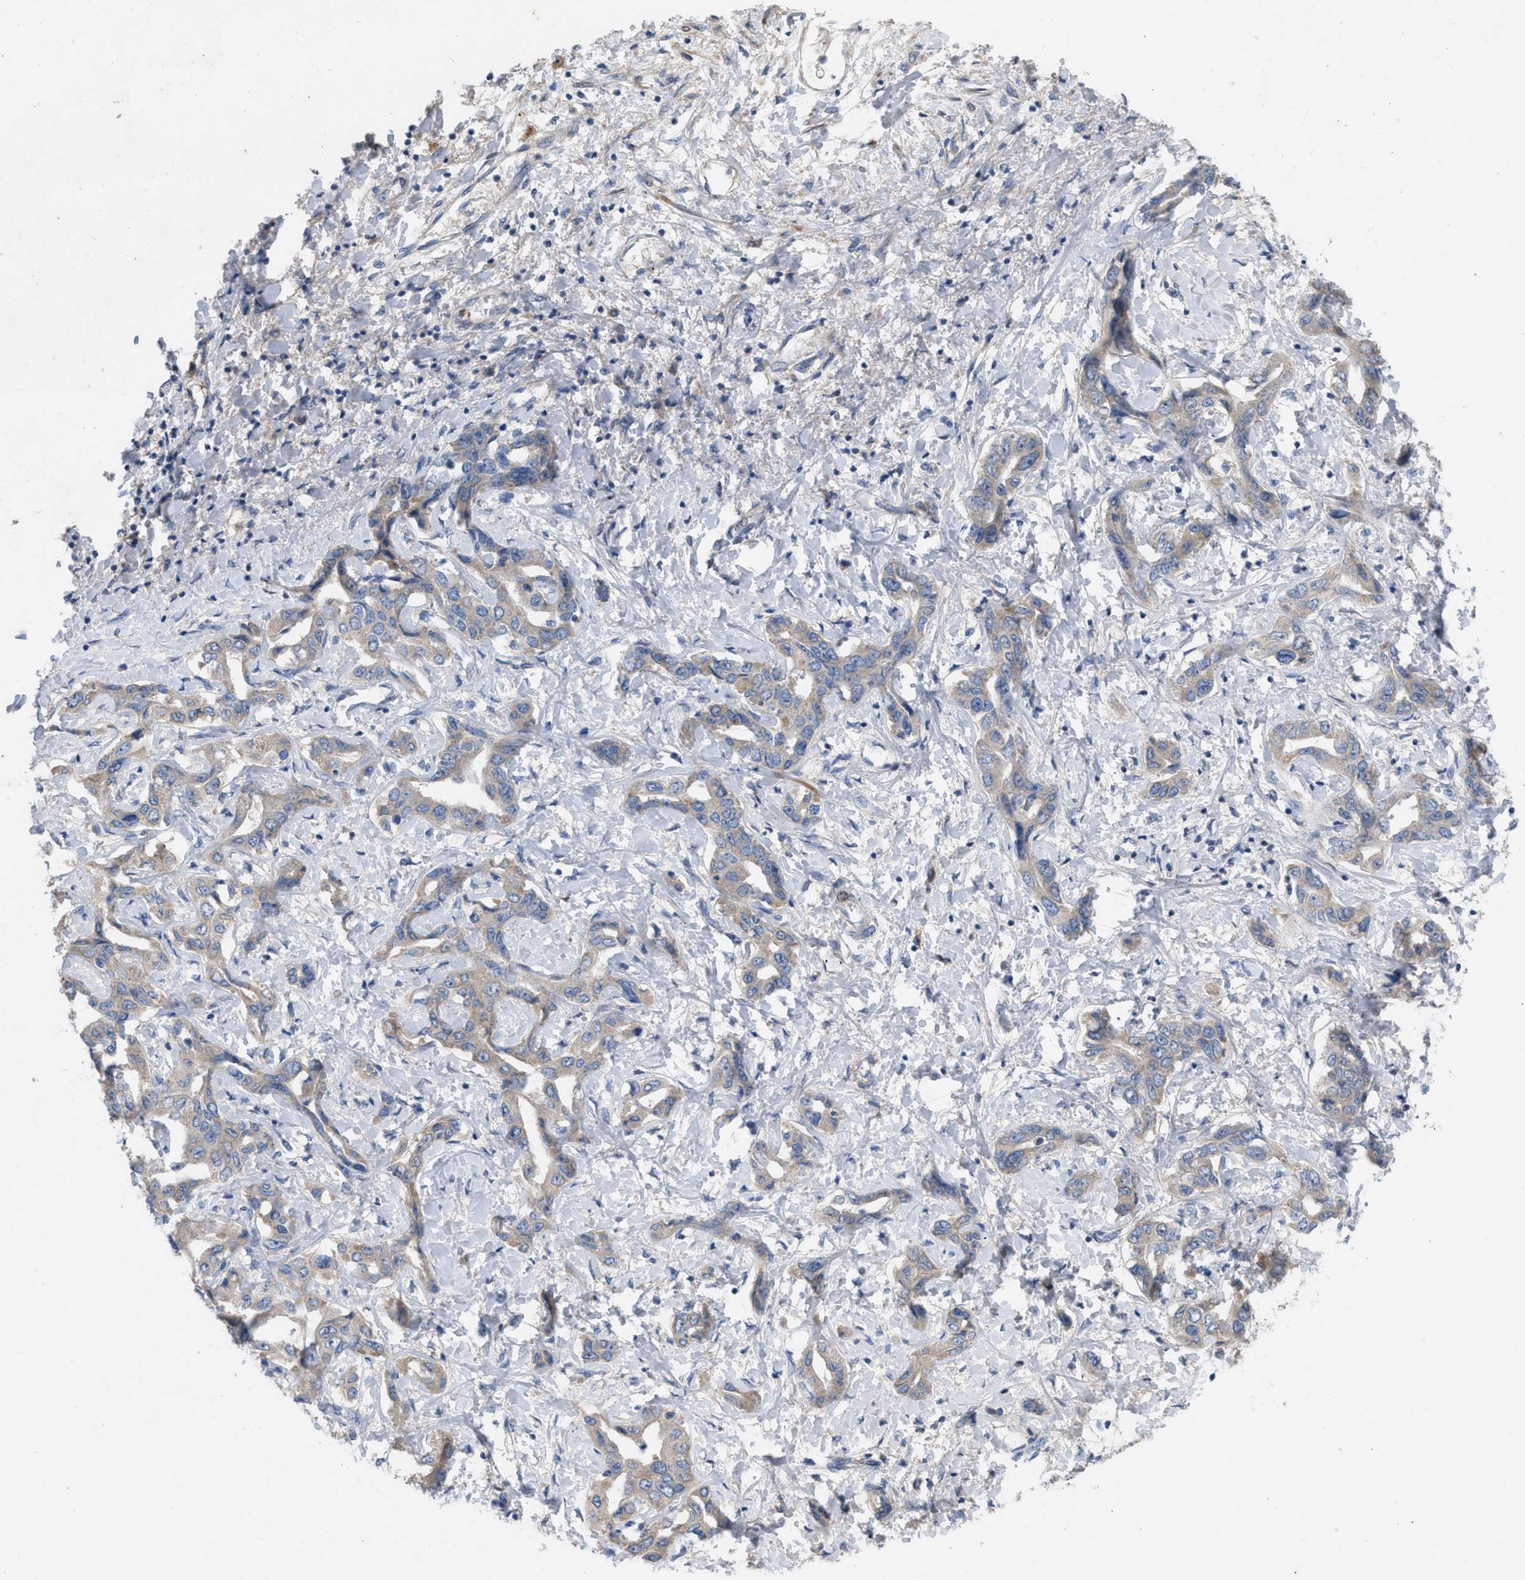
{"staining": {"intensity": "negative", "quantity": "none", "location": "none"}, "tissue": "liver cancer", "cell_type": "Tumor cells", "image_type": "cancer", "snomed": [{"axis": "morphology", "description": "Cholangiocarcinoma"}, {"axis": "topography", "description": "Liver"}], "caption": "Immunohistochemistry (IHC) of human liver cancer (cholangiocarcinoma) displays no staining in tumor cells.", "gene": "PLPPR5", "patient": {"sex": "male", "age": 59}}